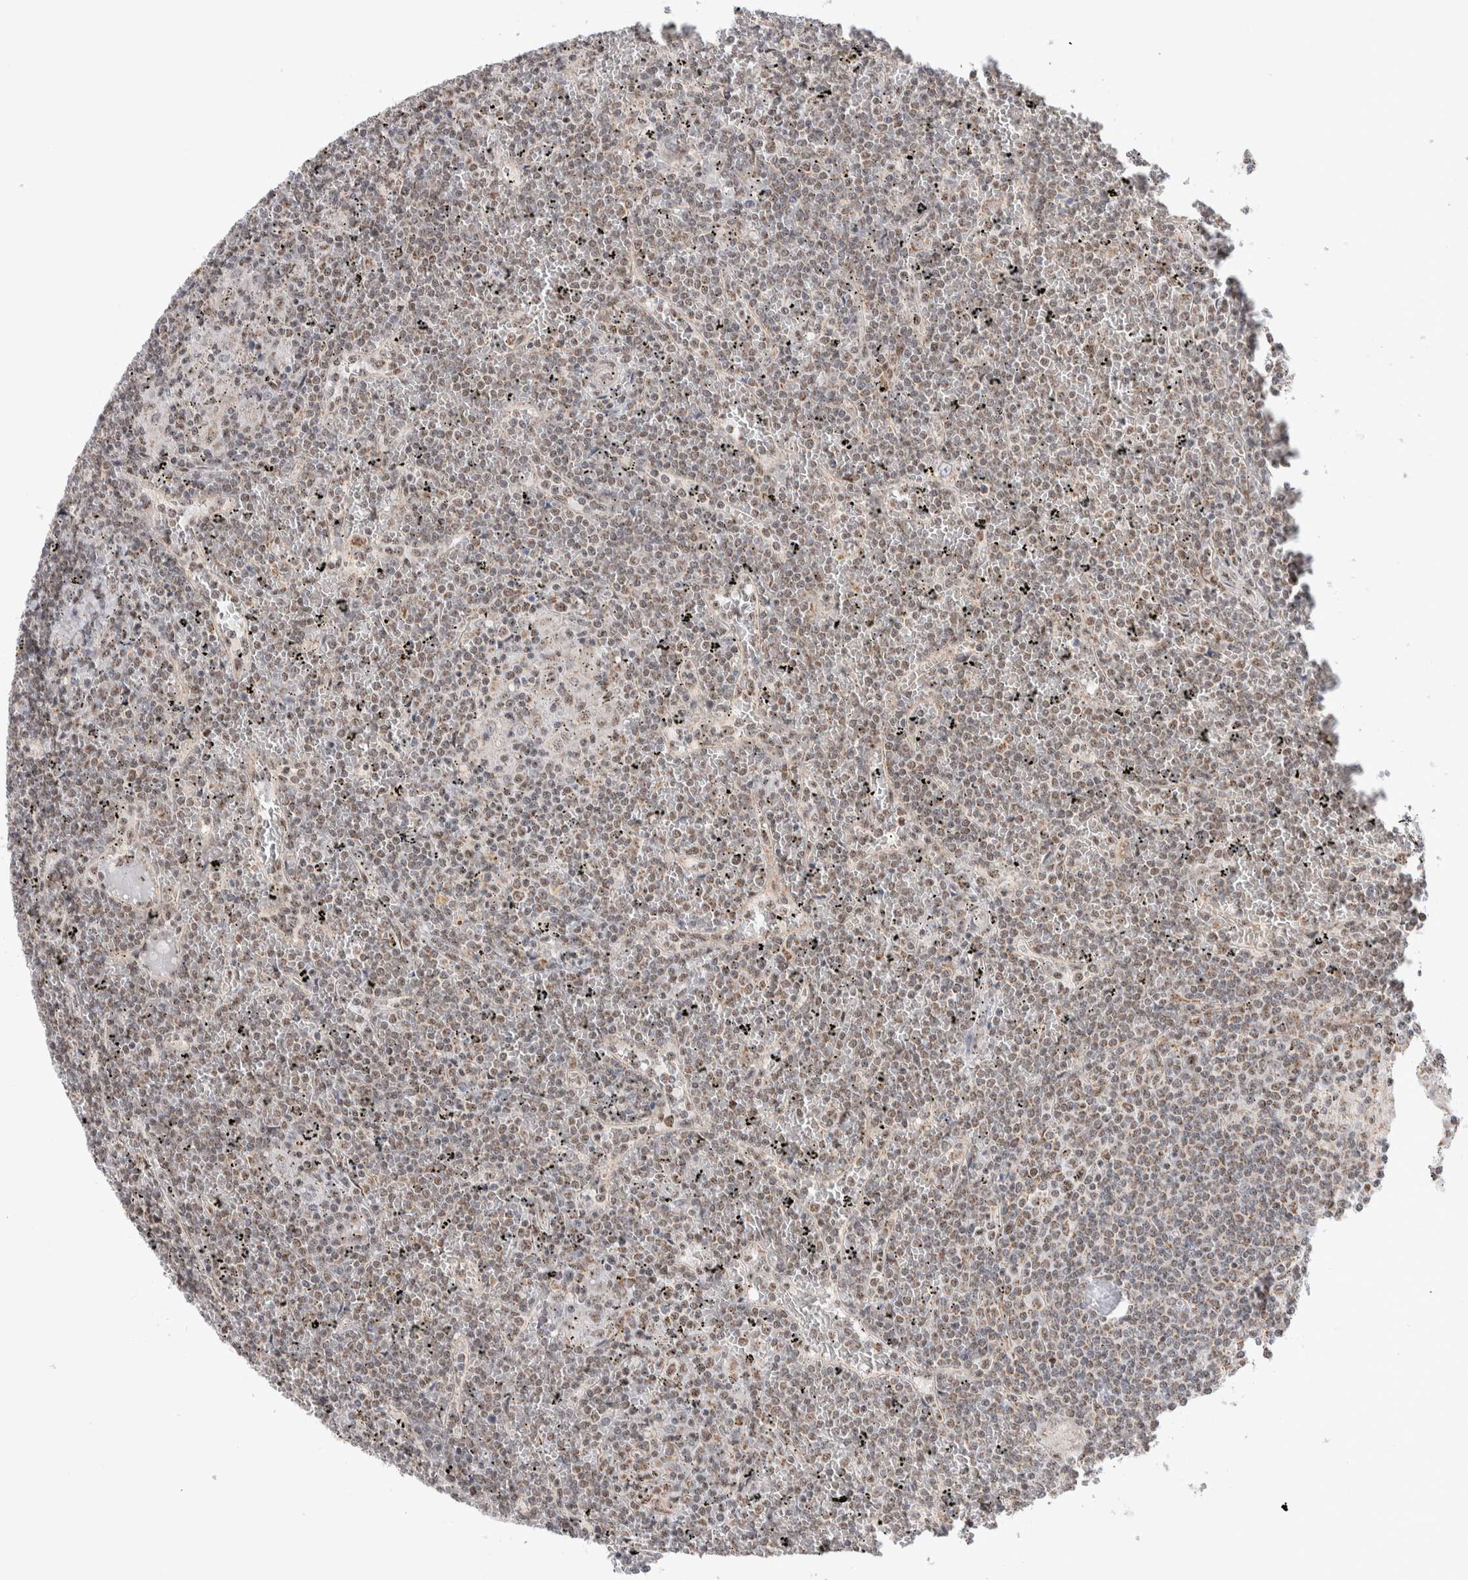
{"staining": {"intensity": "weak", "quantity": ">75%", "location": "nuclear"}, "tissue": "lymphoma", "cell_type": "Tumor cells", "image_type": "cancer", "snomed": [{"axis": "morphology", "description": "Malignant lymphoma, non-Hodgkin's type, Low grade"}, {"axis": "topography", "description": "Spleen"}], "caption": "Protein expression analysis of malignant lymphoma, non-Hodgkin's type (low-grade) shows weak nuclear expression in about >75% of tumor cells.", "gene": "ZNF695", "patient": {"sex": "female", "age": 19}}